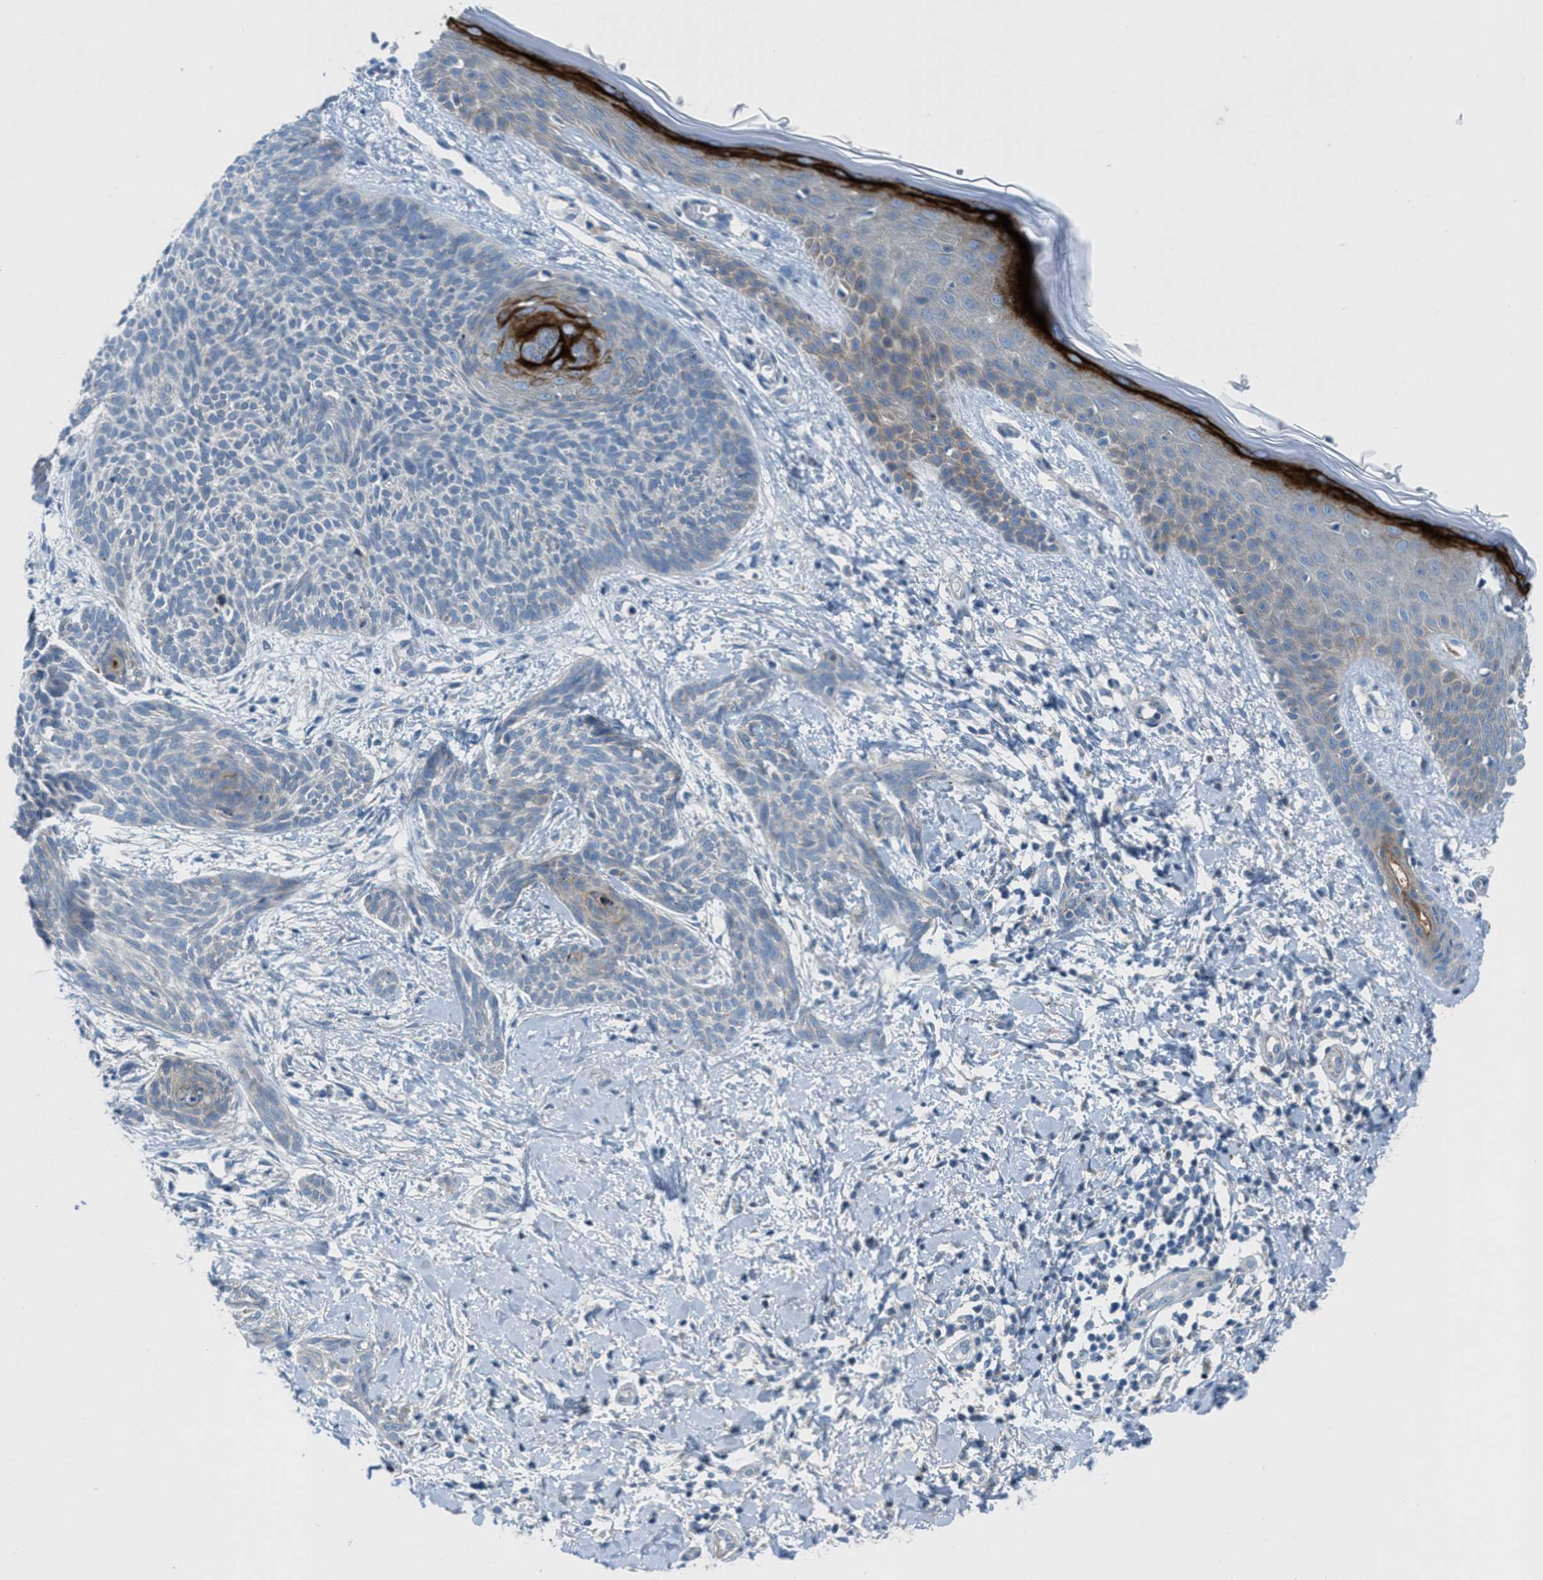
{"staining": {"intensity": "negative", "quantity": "none", "location": "none"}, "tissue": "skin cancer", "cell_type": "Tumor cells", "image_type": "cancer", "snomed": [{"axis": "morphology", "description": "Basal cell carcinoma"}, {"axis": "topography", "description": "Skin"}], "caption": "This is a photomicrograph of IHC staining of skin cancer, which shows no positivity in tumor cells.", "gene": "MFSD13A", "patient": {"sex": "female", "age": 59}}